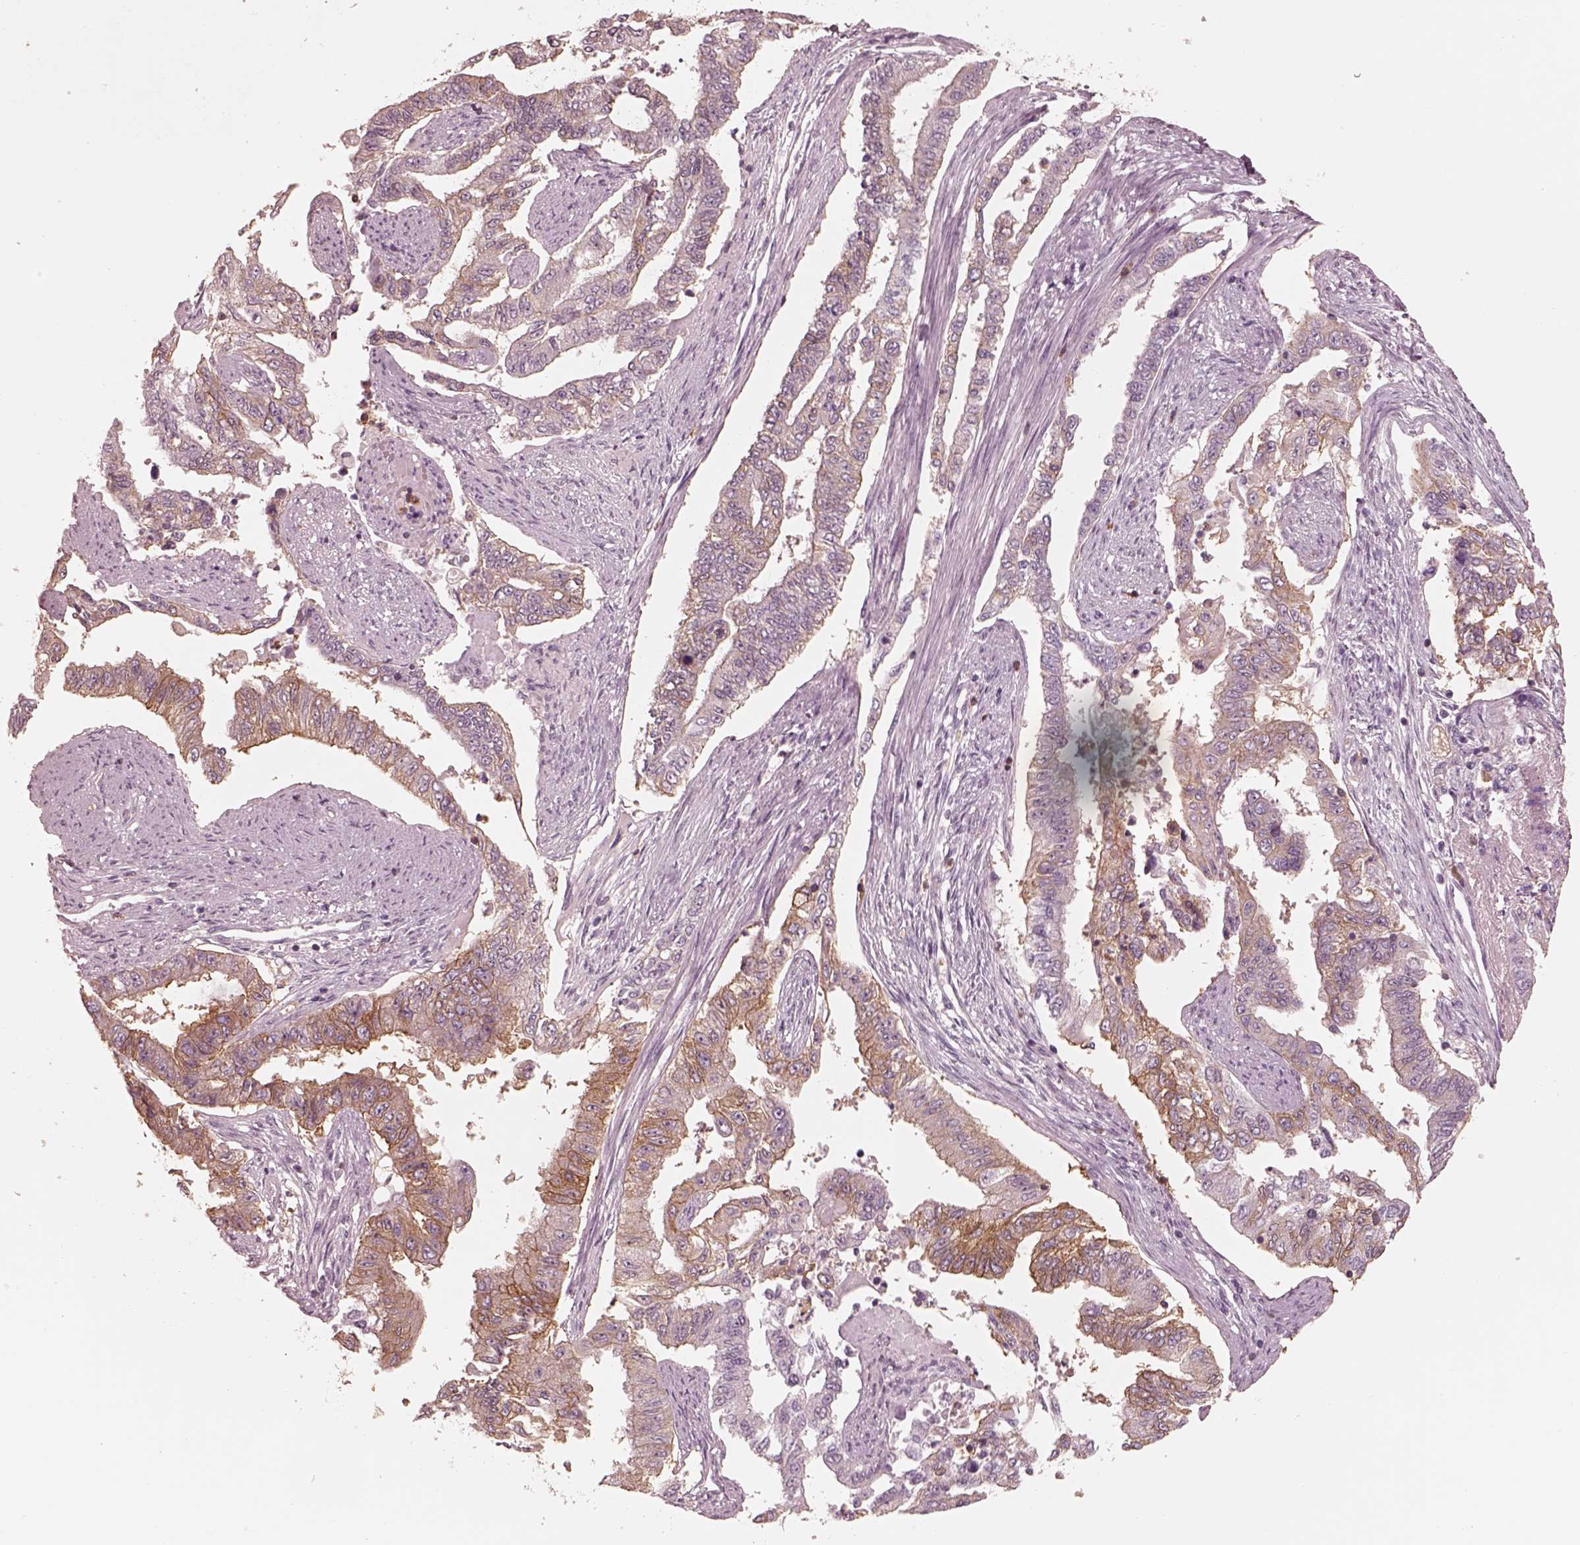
{"staining": {"intensity": "moderate", "quantity": "25%-75%", "location": "cytoplasmic/membranous"}, "tissue": "endometrial cancer", "cell_type": "Tumor cells", "image_type": "cancer", "snomed": [{"axis": "morphology", "description": "Adenocarcinoma, NOS"}, {"axis": "topography", "description": "Uterus"}], "caption": "The image exhibits a brown stain indicating the presence of a protein in the cytoplasmic/membranous of tumor cells in adenocarcinoma (endometrial). (DAB IHC, brown staining for protein, blue staining for nuclei).", "gene": "GPRIN1", "patient": {"sex": "female", "age": 59}}